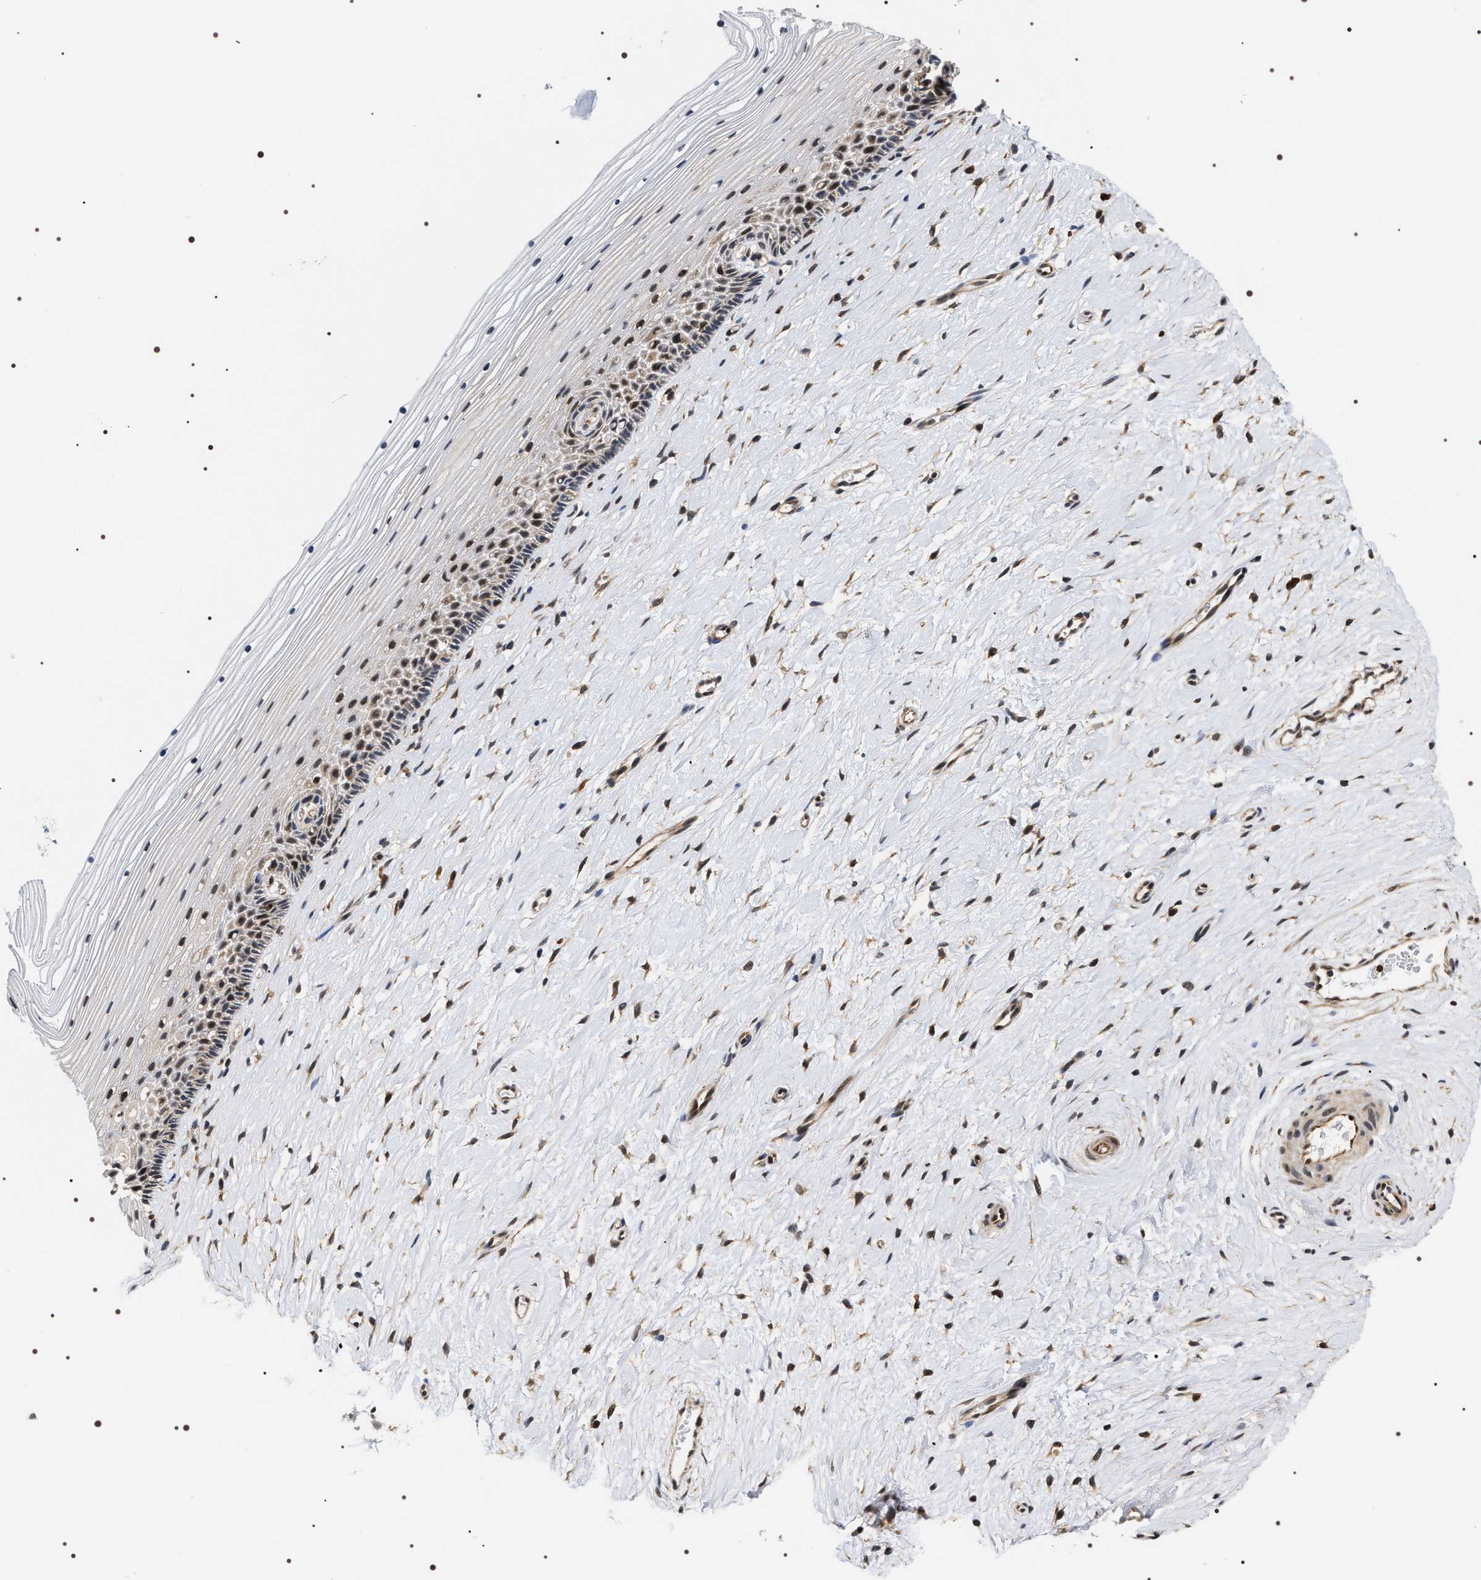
{"staining": {"intensity": "moderate", "quantity": "25%-75%", "location": "nuclear"}, "tissue": "cervix", "cell_type": "Squamous epithelial cells", "image_type": "normal", "snomed": [{"axis": "morphology", "description": "Normal tissue, NOS"}, {"axis": "topography", "description": "Cervix"}], "caption": "Immunohistochemistry (DAB) staining of unremarkable cervix displays moderate nuclear protein positivity in about 25%-75% of squamous epithelial cells. (Stains: DAB in brown, nuclei in blue, Microscopy: brightfield microscopy at high magnification).", "gene": "BAG6", "patient": {"sex": "female", "age": 39}}